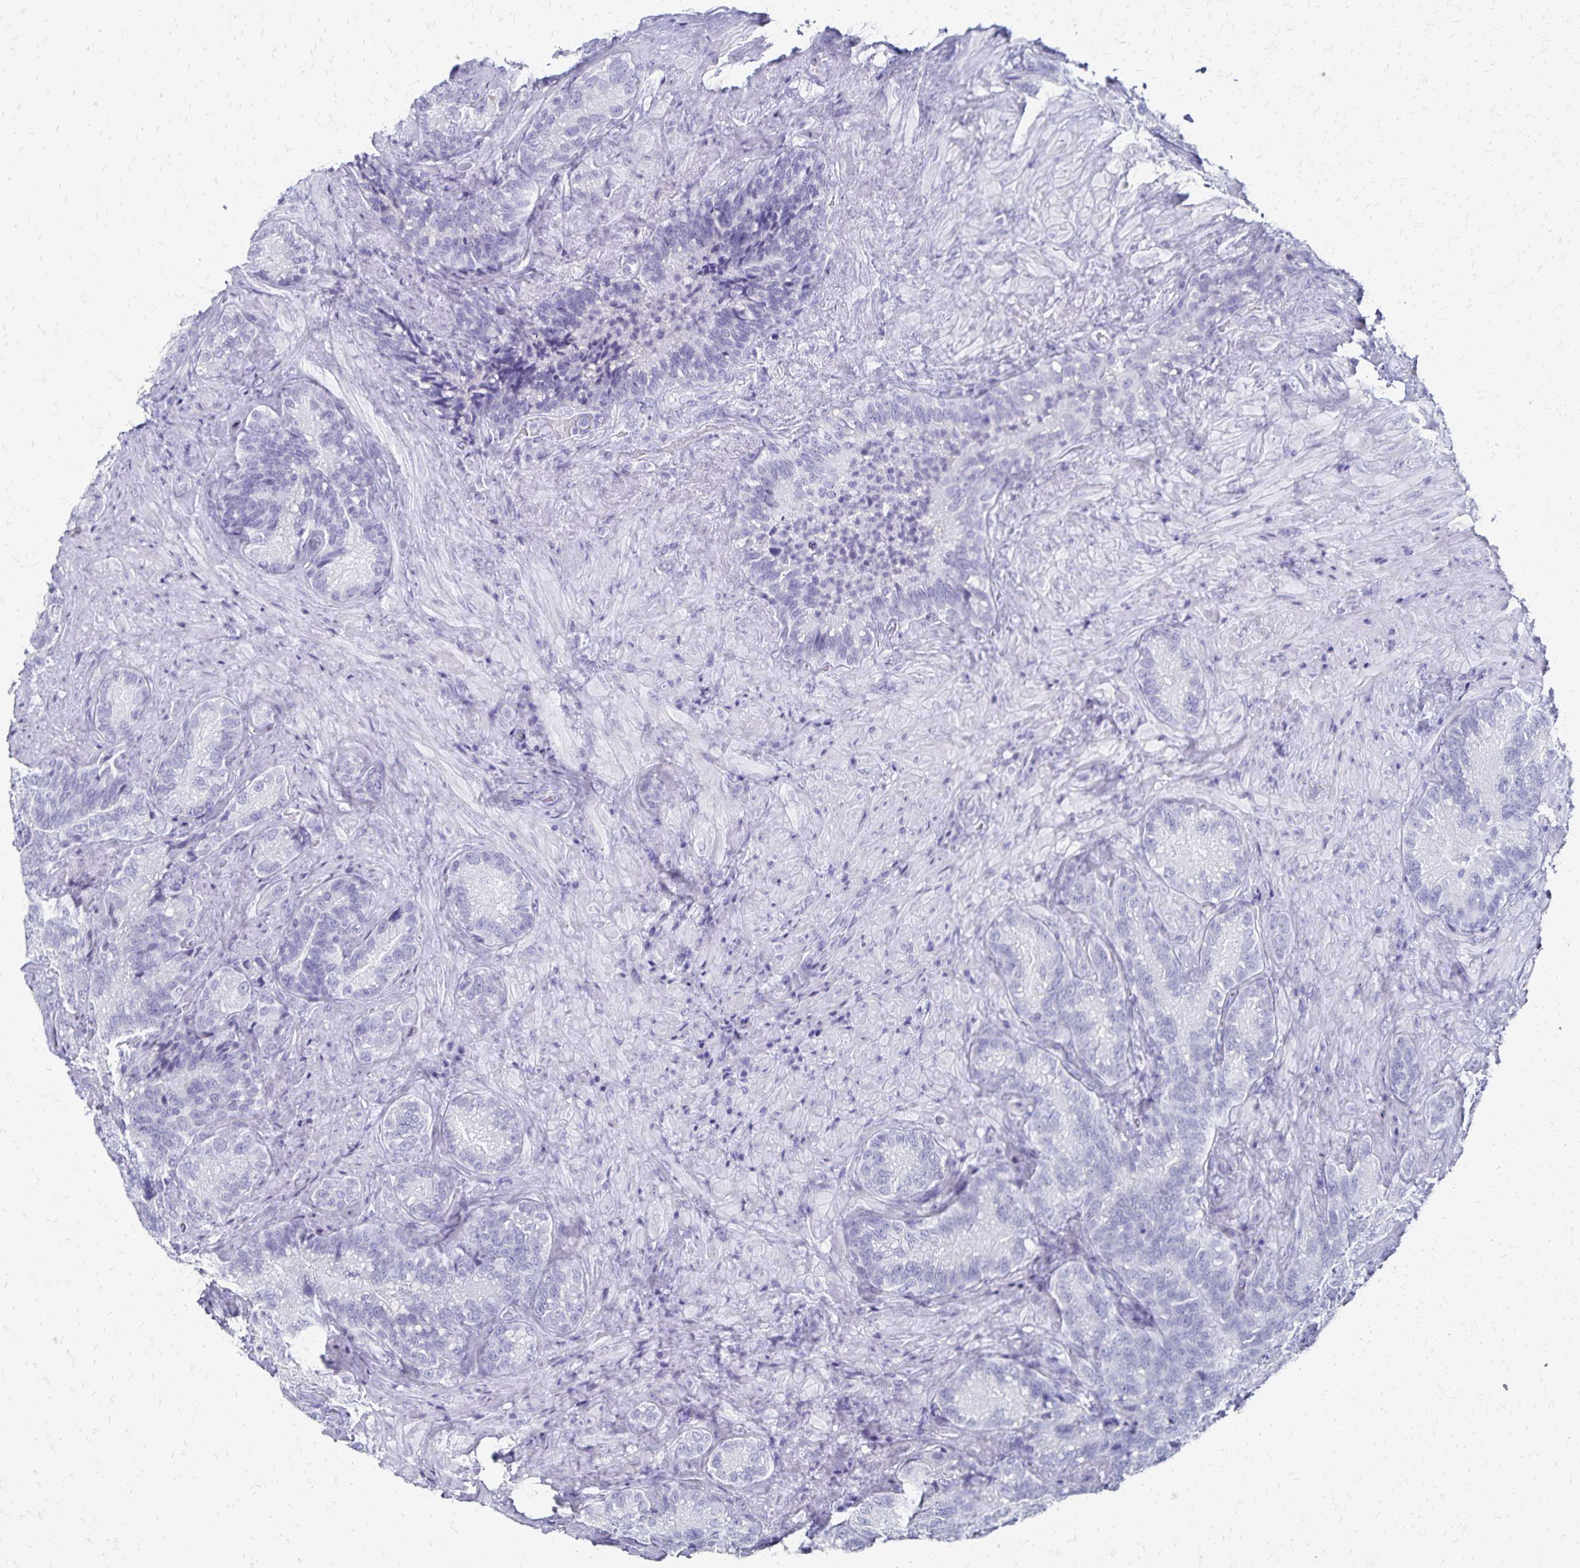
{"staining": {"intensity": "negative", "quantity": "none", "location": "none"}, "tissue": "seminal vesicle", "cell_type": "Glandular cells", "image_type": "normal", "snomed": [{"axis": "morphology", "description": "Normal tissue, NOS"}, {"axis": "topography", "description": "Seminal veicle"}], "caption": "Glandular cells are negative for protein expression in unremarkable human seminal vesicle. (DAB IHC, high magnification).", "gene": "GIP", "patient": {"sex": "male", "age": 68}}